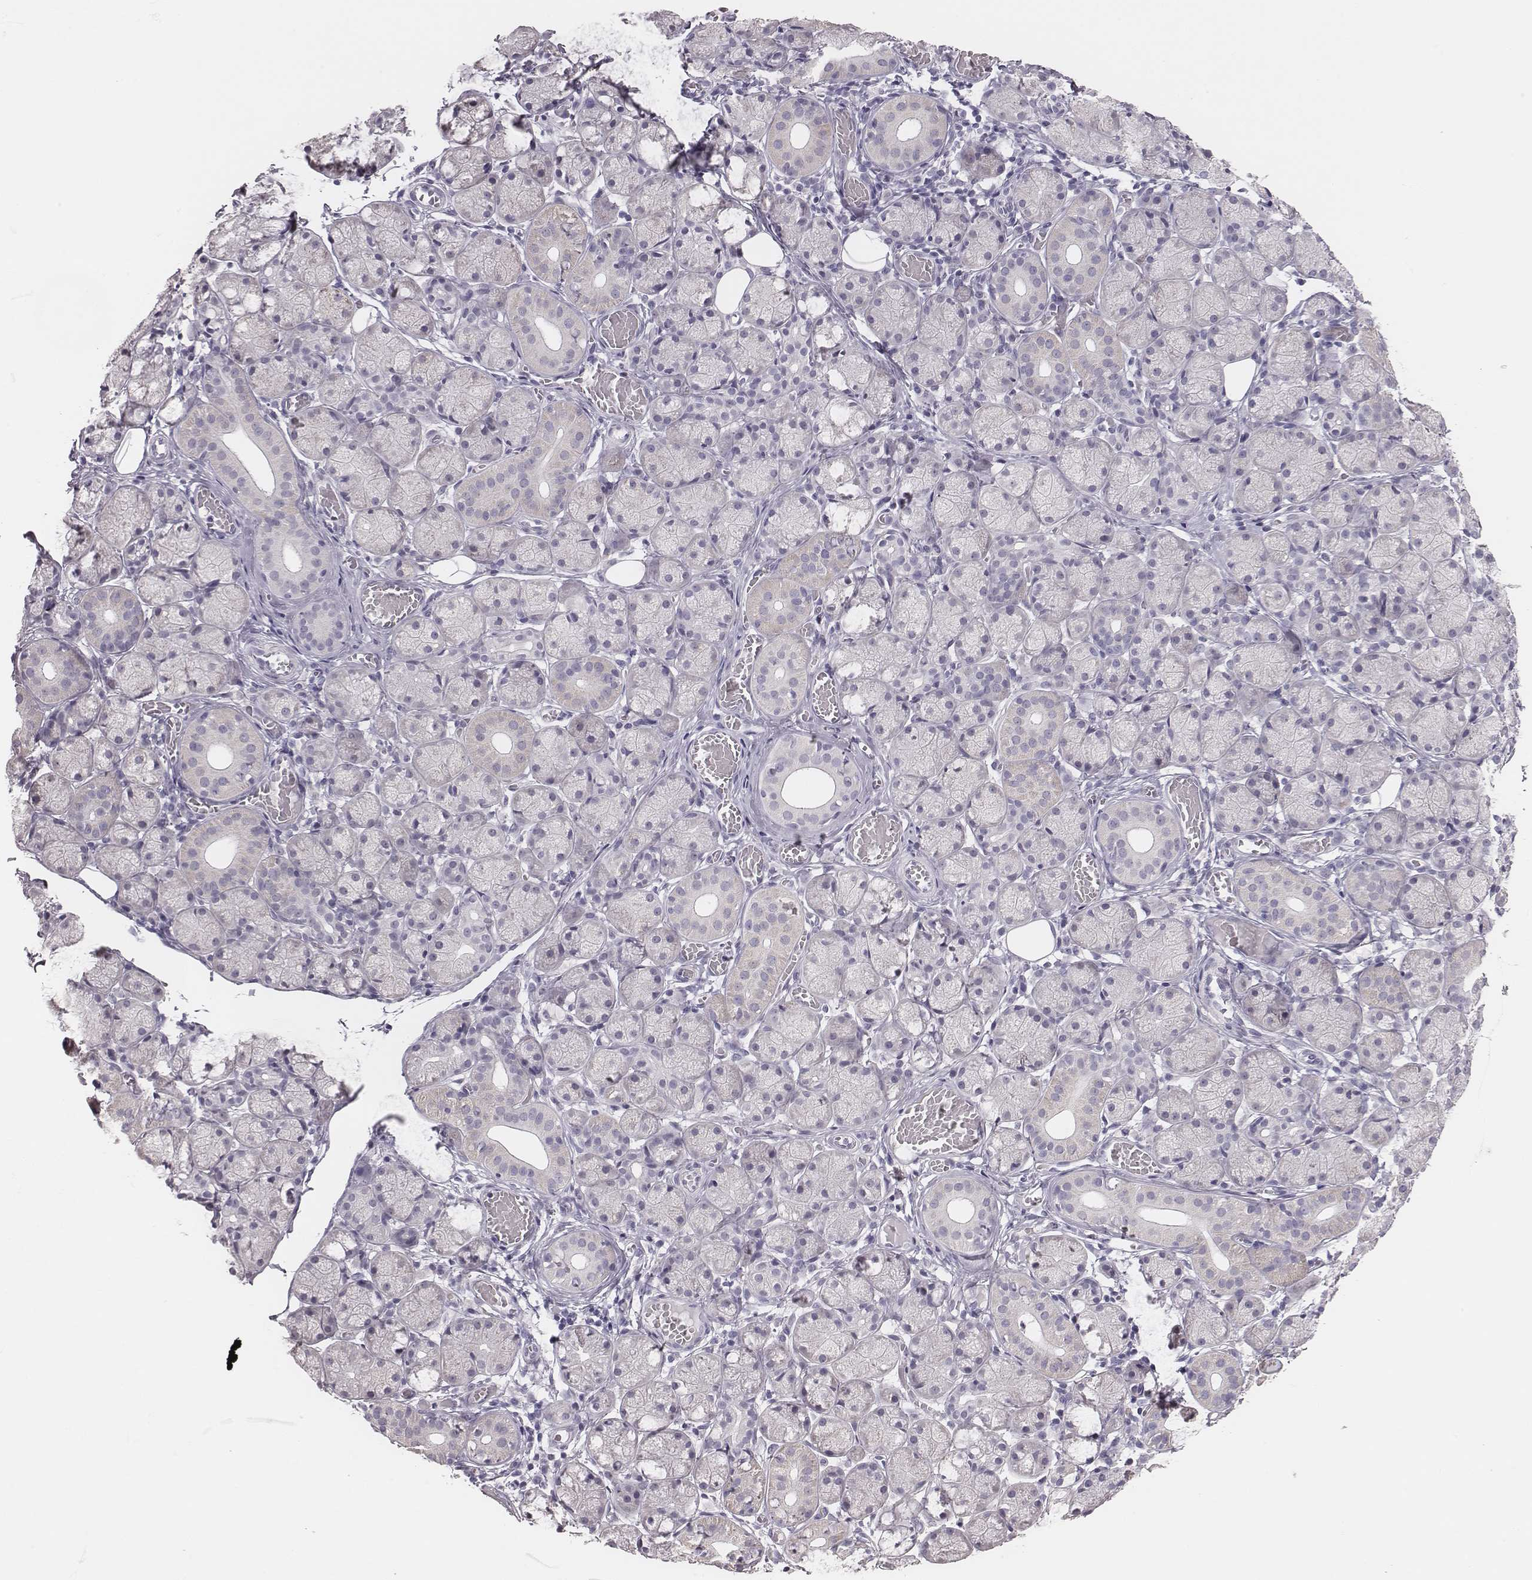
{"staining": {"intensity": "negative", "quantity": "none", "location": "none"}, "tissue": "salivary gland", "cell_type": "Glandular cells", "image_type": "normal", "snomed": [{"axis": "morphology", "description": "Normal tissue, NOS"}, {"axis": "topography", "description": "Salivary gland"}, {"axis": "topography", "description": "Peripheral nerve tissue"}], "caption": "There is no significant positivity in glandular cells of salivary gland. (IHC, brightfield microscopy, high magnification).", "gene": "ADGRF4", "patient": {"sex": "female", "age": 24}}